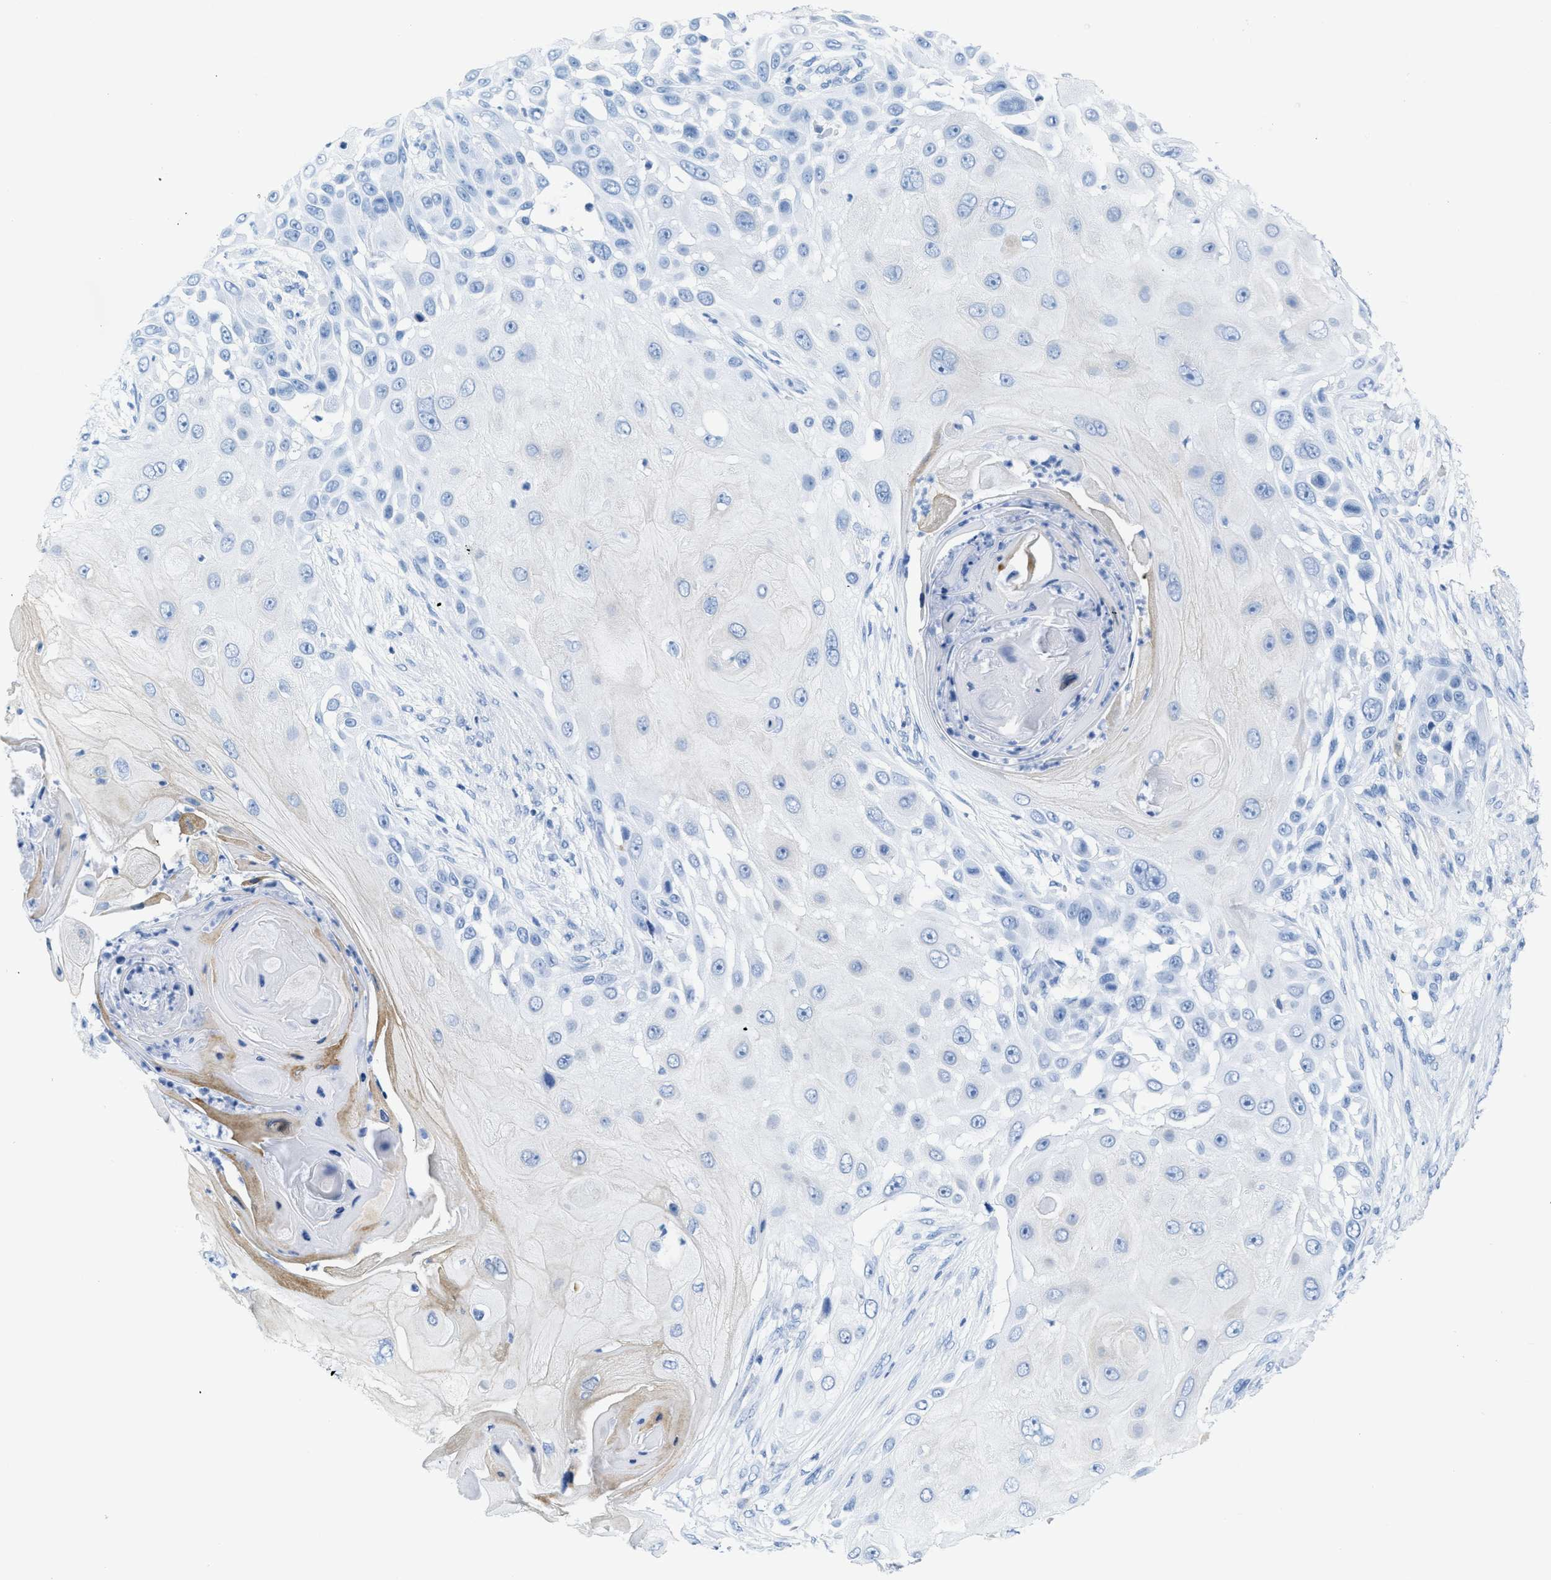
{"staining": {"intensity": "negative", "quantity": "none", "location": "none"}, "tissue": "skin cancer", "cell_type": "Tumor cells", "image_type": "cancer", "snomed": [{"axis": "morphology", "description": "Squamous cell carcinoma, NOS"}, {"axis": "topography", "description": "Skin"}], "caption": "The histopathology image displays no staining of tumor cells in skin cancer (squamous cell carcinoma).", "gene": "ASGR1", "patient": {"sex": "female", "age": 44}}